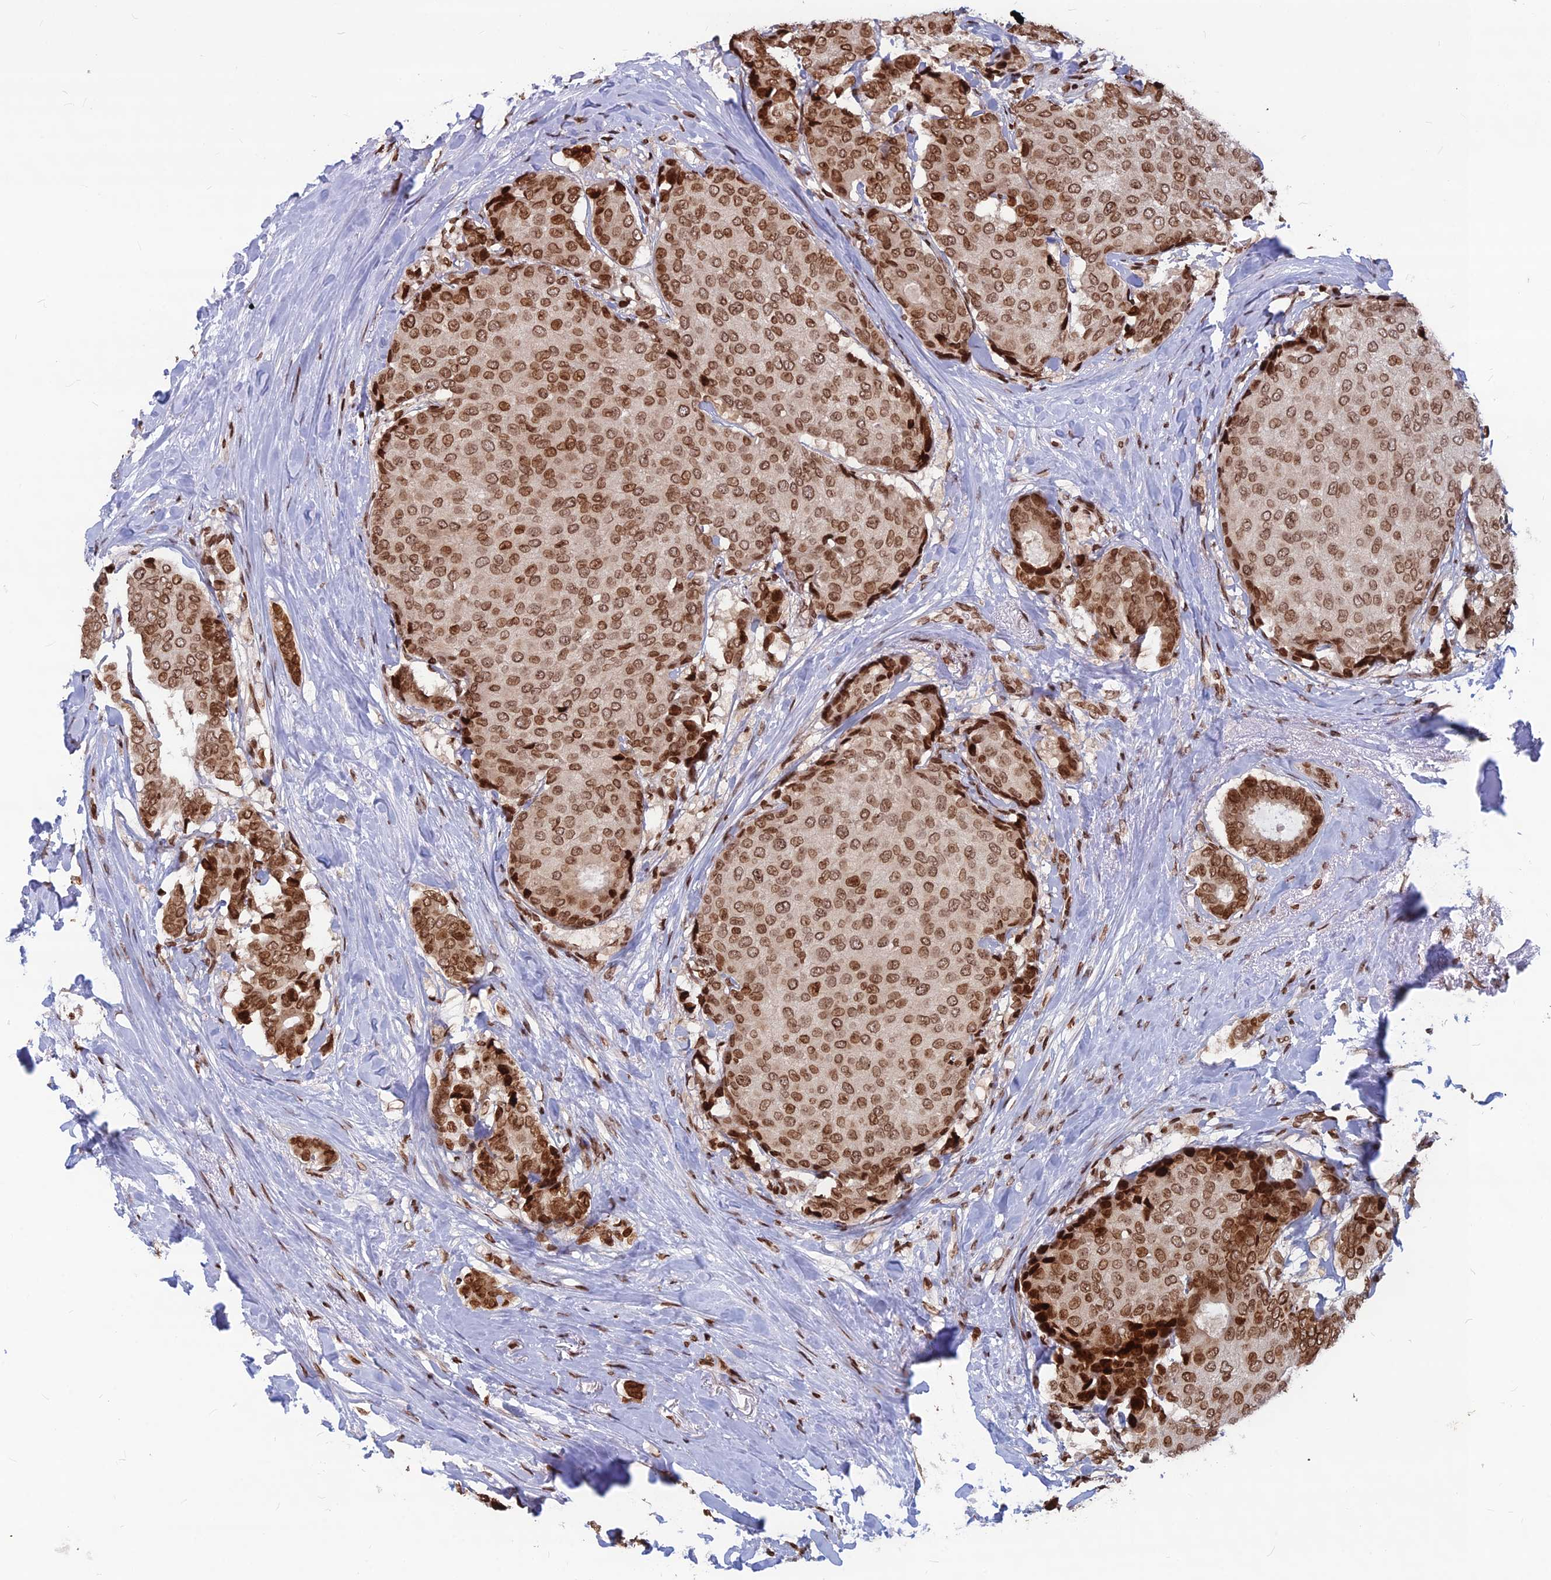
{"staining": {"intensity": "moderate", "quantity": ">75%", "location": "nuclear"}, "tissue": "breast cancer", "cell_type": "Tumor cells", "image_type": "cancer", "snomed": [{"axis": "morphology", "description": "Duct carcinoma"}, {"axis": "topography", "description": "Breast"}], "caption": "Immunohistochemistry (IHC) of human breast cancer (intraductal carcinoma) displays medium levels of moderate nuclear positivity in approximately >75% of tumor cells.", "gene": "TET2", "patient": {"sex": "female", "age": 75}}